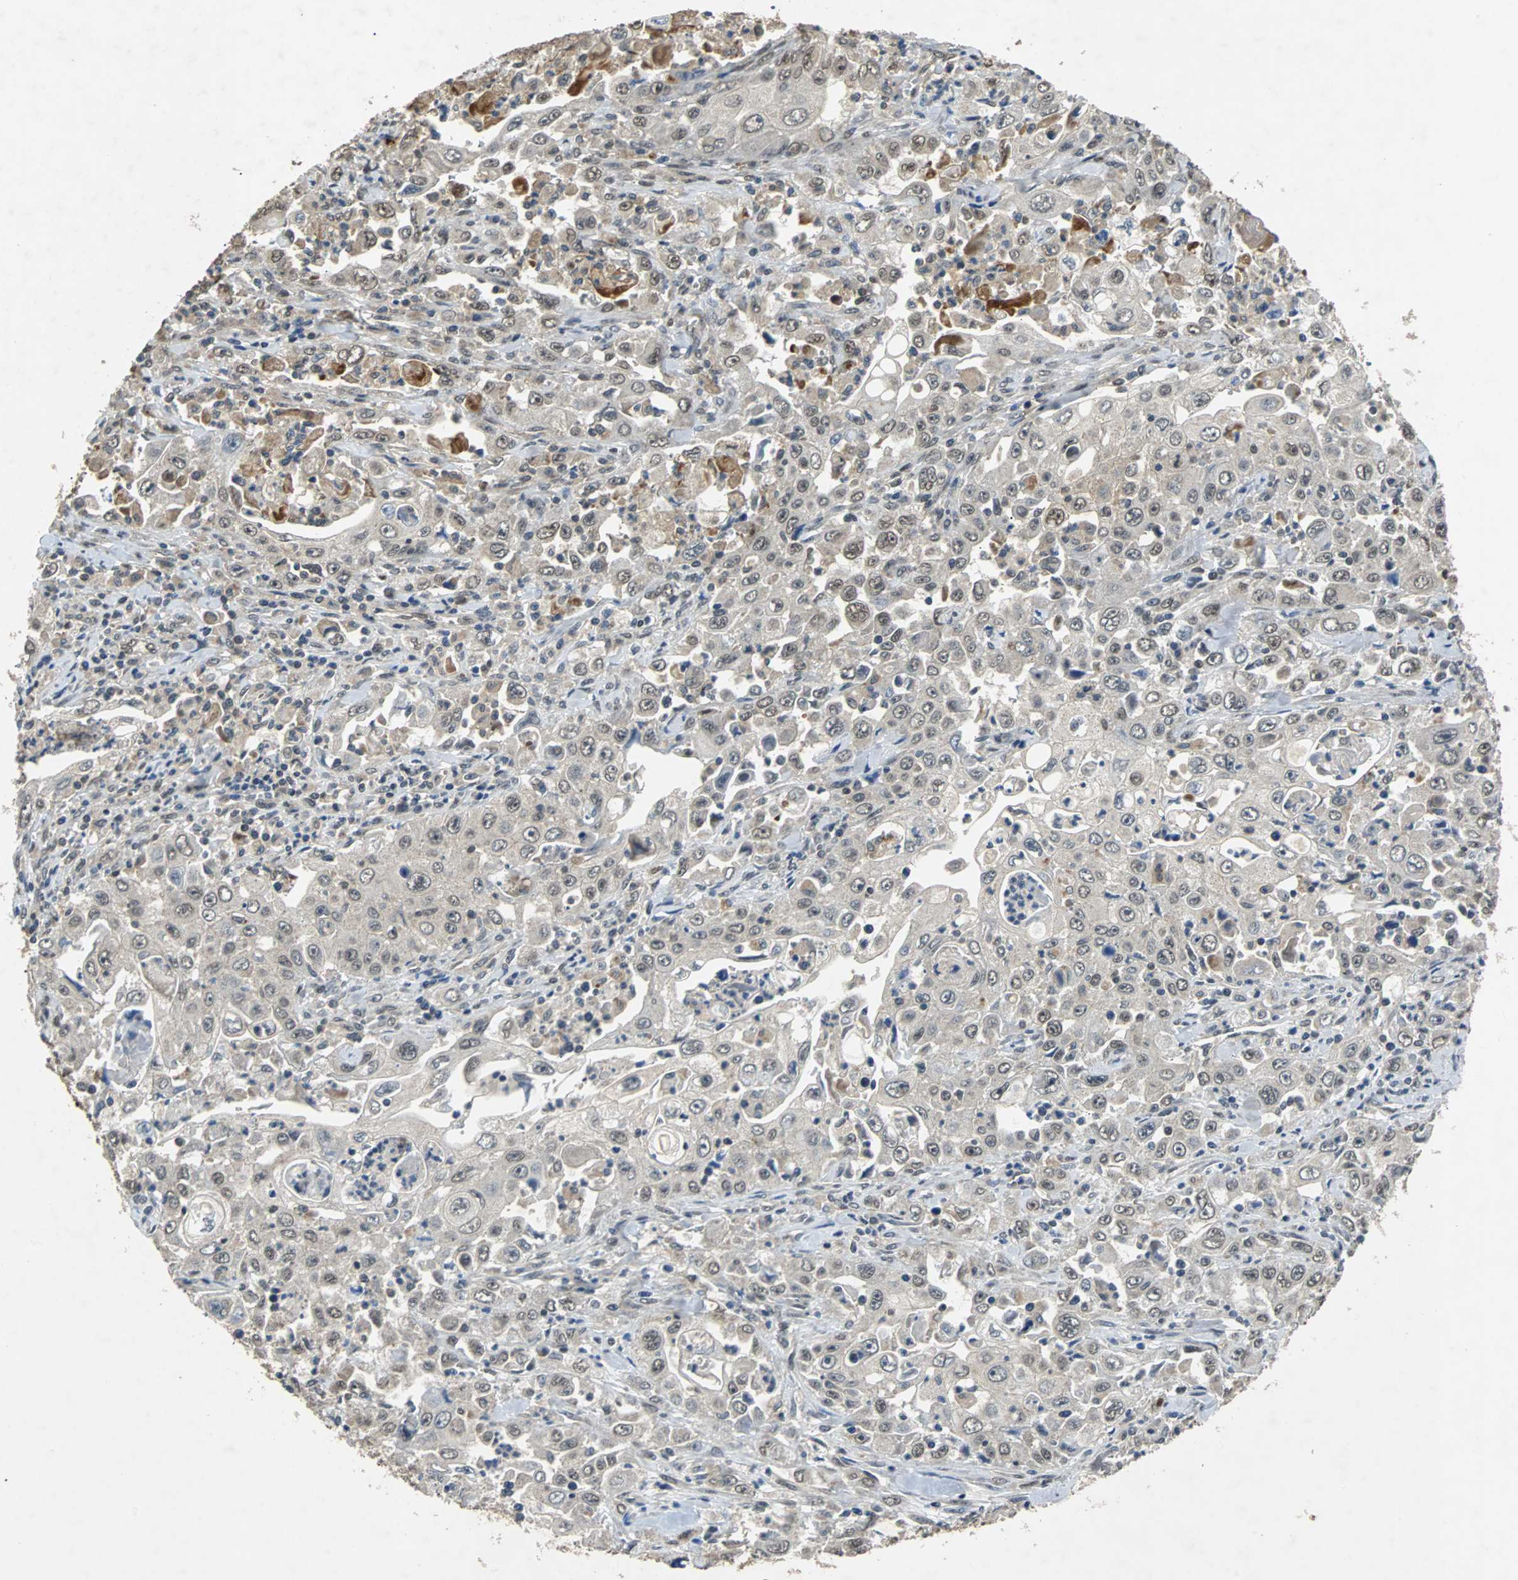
{"staining": {"intensity": "weak", "quantity": "25%-75%", "location": "cytoplasmic/membranous,nuclear"}, "tissue": "pancreatic cancer", "cell_type": "Tumor cells", "image_type": "cancer", "snomed": [{"axis": "morphology", "description": "Adenocarcinoma, NOS"}, {"axis": "topography", "description": "Pancreas"}], "caption": "IHC (DAB (3,3'-diaminobenzidine)) staining of human pancreatic adenocarcinoma displays weak cytoplasmic/membranous and nuclear protein staining in about 25%-75% of tumor cells.", "gene": "PHC1", "patient": {"sex": "male", "age": 70}}